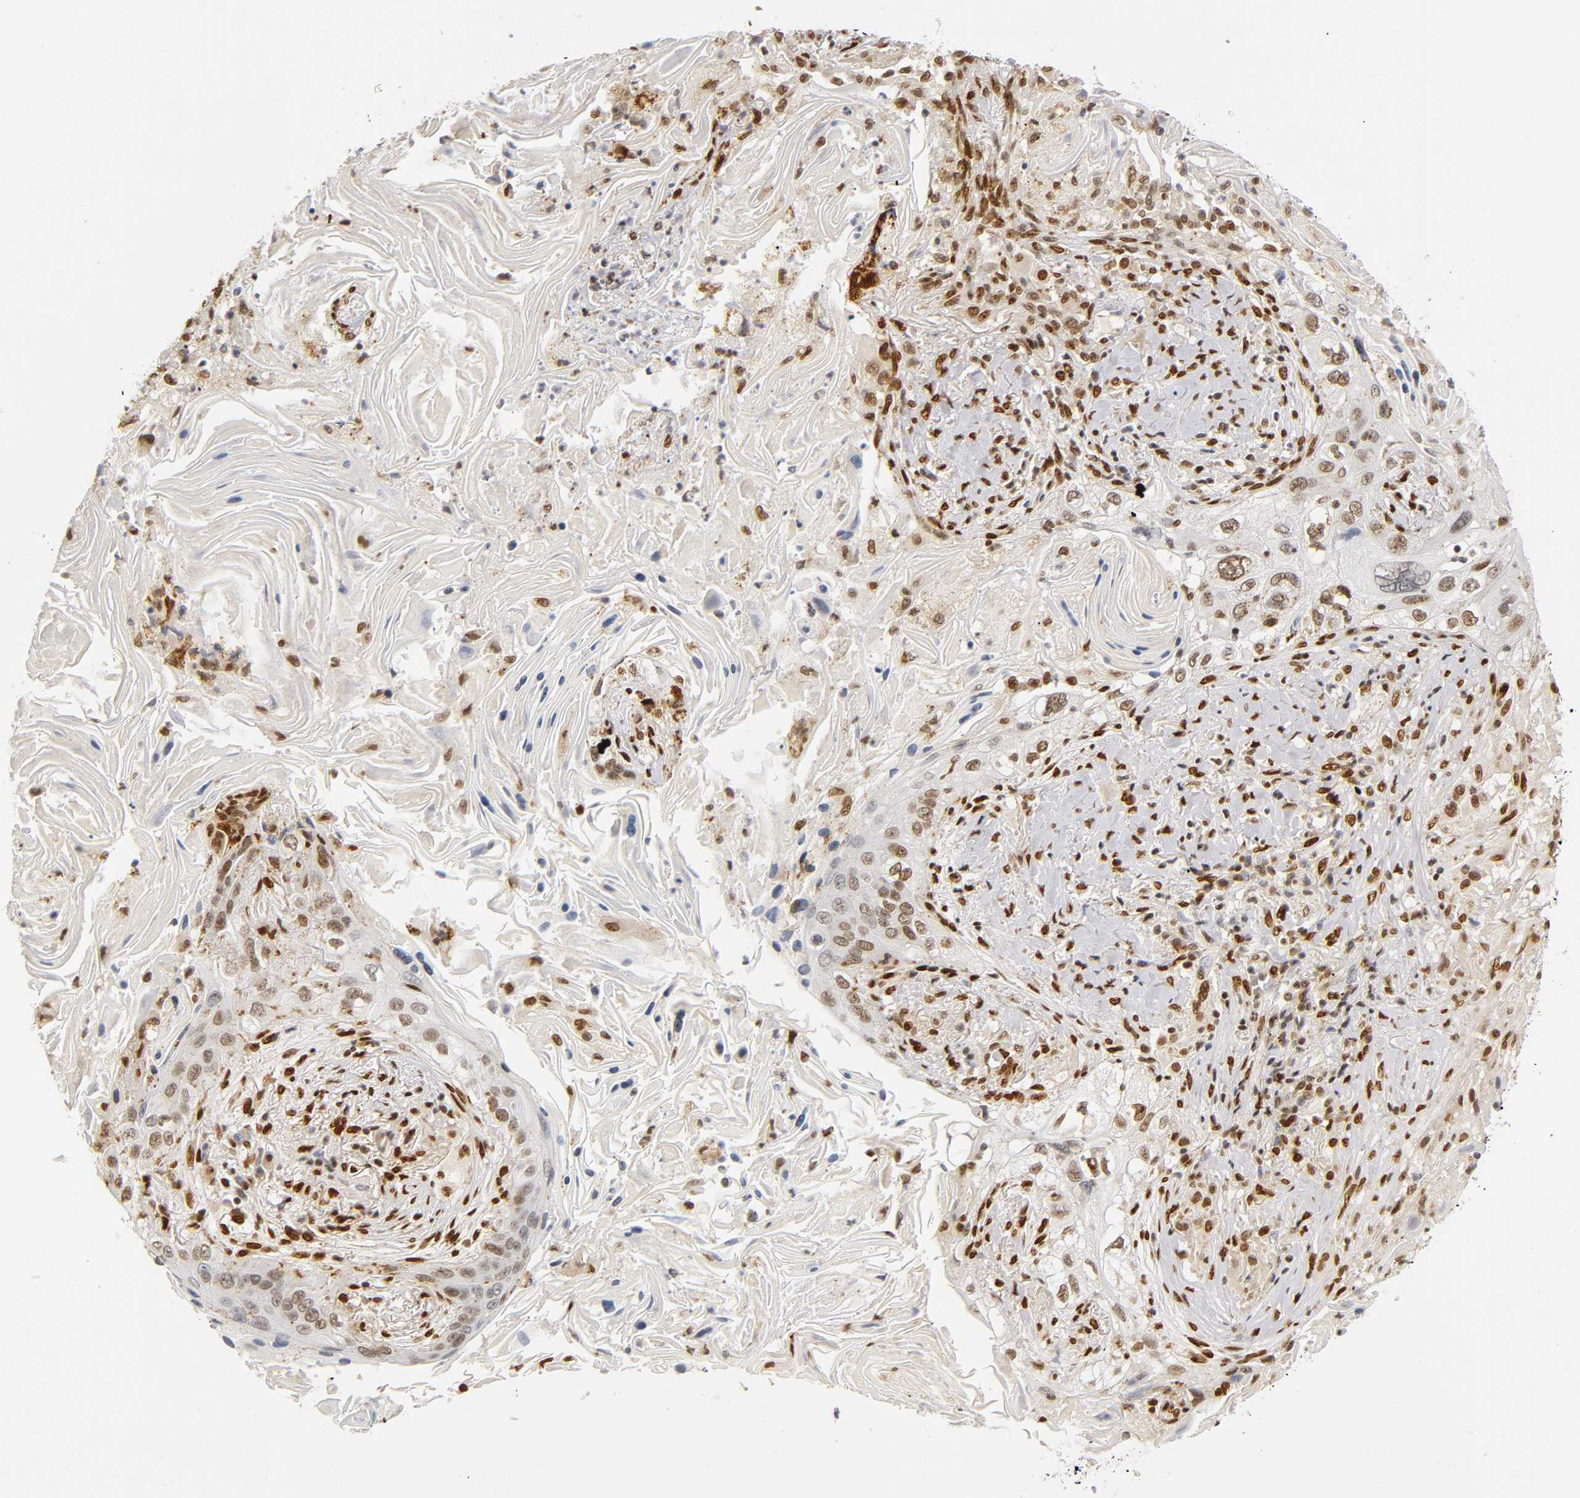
{"staining": {"intensity": "weak", "quantity": ">75%", "location": "nuclear"}, "tissue": "lung cancer", "cell_type": "Tumor cells", "image_type": "cancer", "snomed": [{"axis": "morphology", "description": "Squamous cell carcinoma, NOS"}, {"axis": "topography", "description": "Lung"}], "caption": "A high-resolution photomicrograph shows immunohistochemistry (IHC) staining of lung cancer, which demonstrates weak nuclear positivity in approximately >75% of tumor cells.", "gene": "RUNX1", "patient": {"sex": "female", "age": 67}}